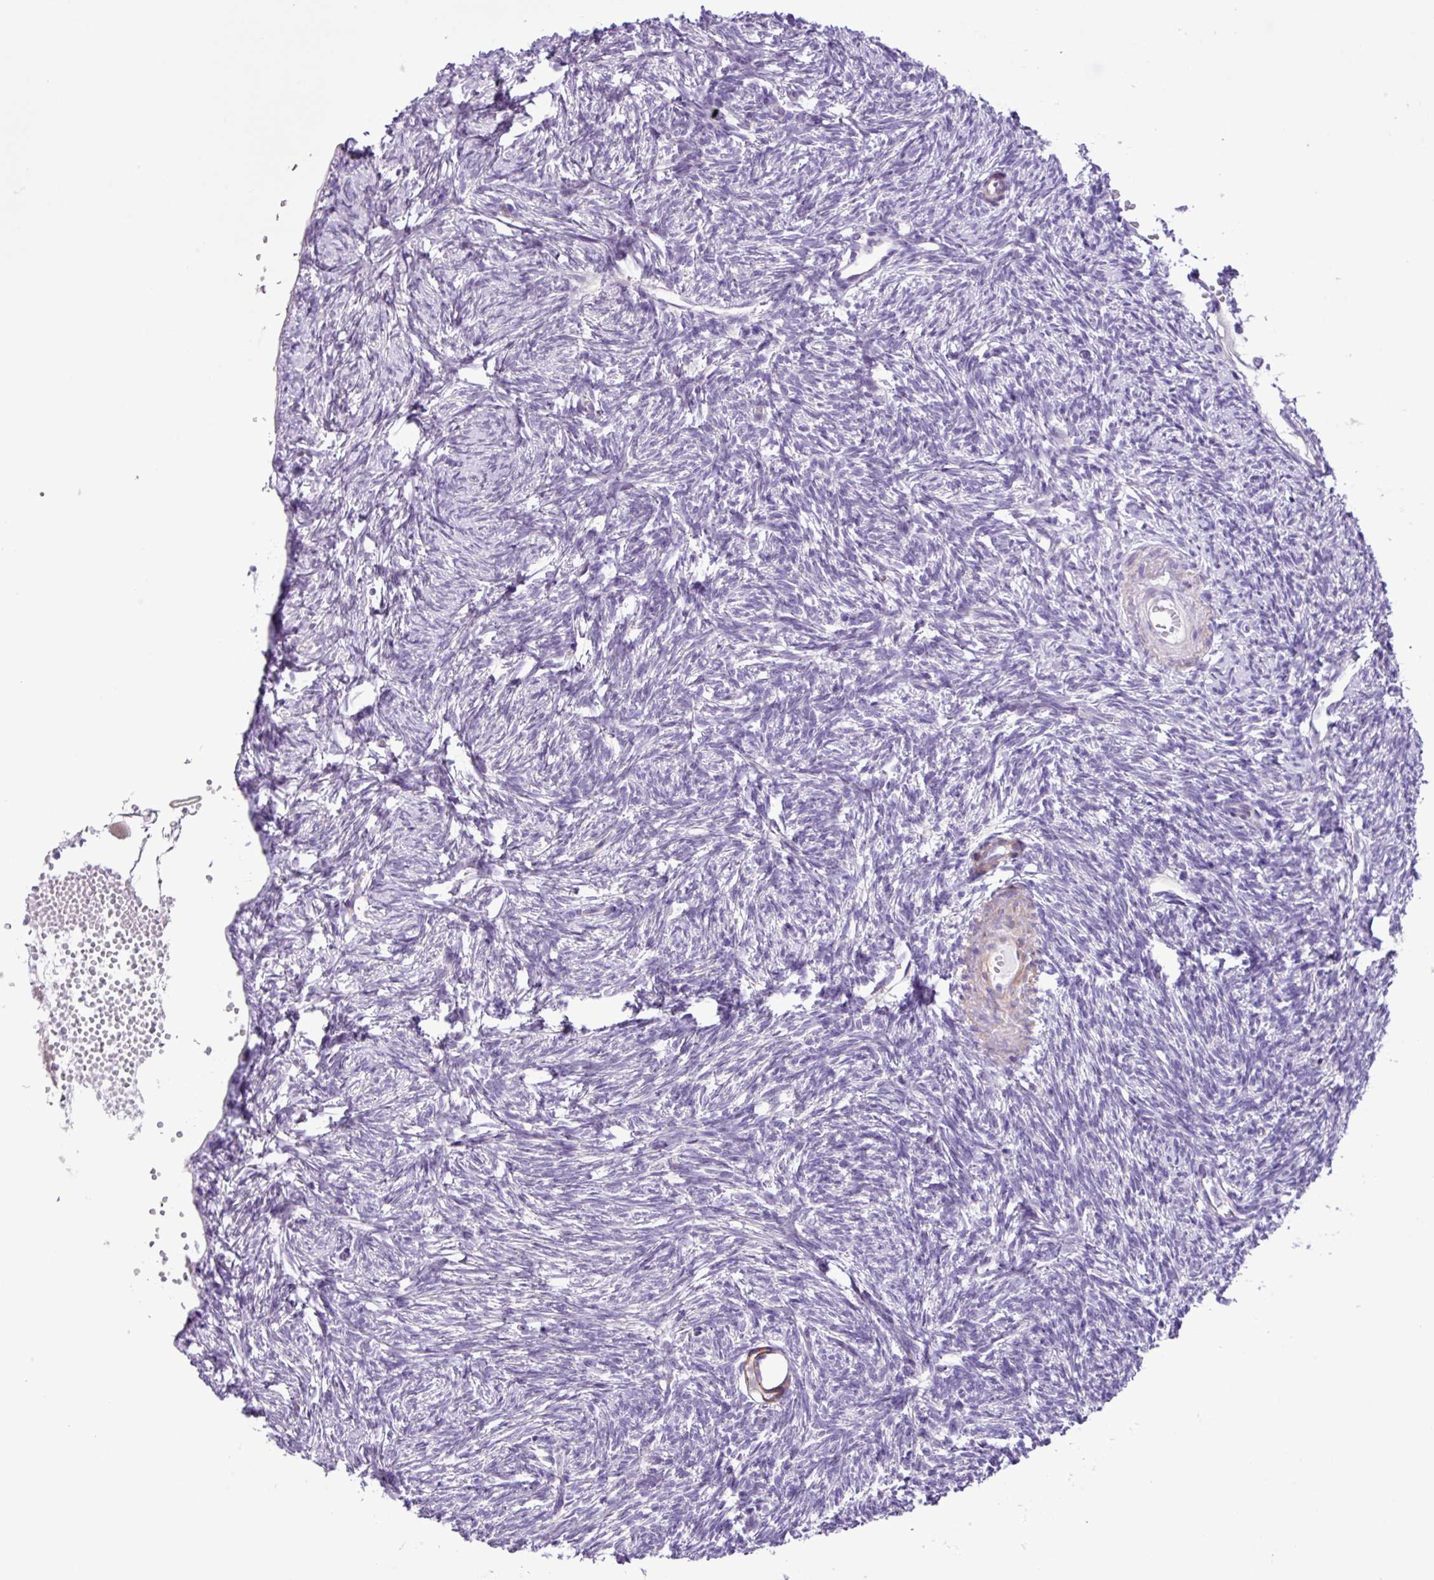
{"staining": {"intensity": "negative", "quantity": "none", "location": "none"}, "tissue": "ovary", "cell_type": "Ovarian stroma cells", "image_type": "normal", "snomed": [{"axis": "morphology", "description": "Normal tissue, NOS"}, {"axis": "topography", "description": "Ovary"}], "caption": "Histopathology image shows no significant protein positivity in ovarian stroma cells of benign ovary.", "gene": "YLPM1", "patient": {"sex": "female", "age": 51}}